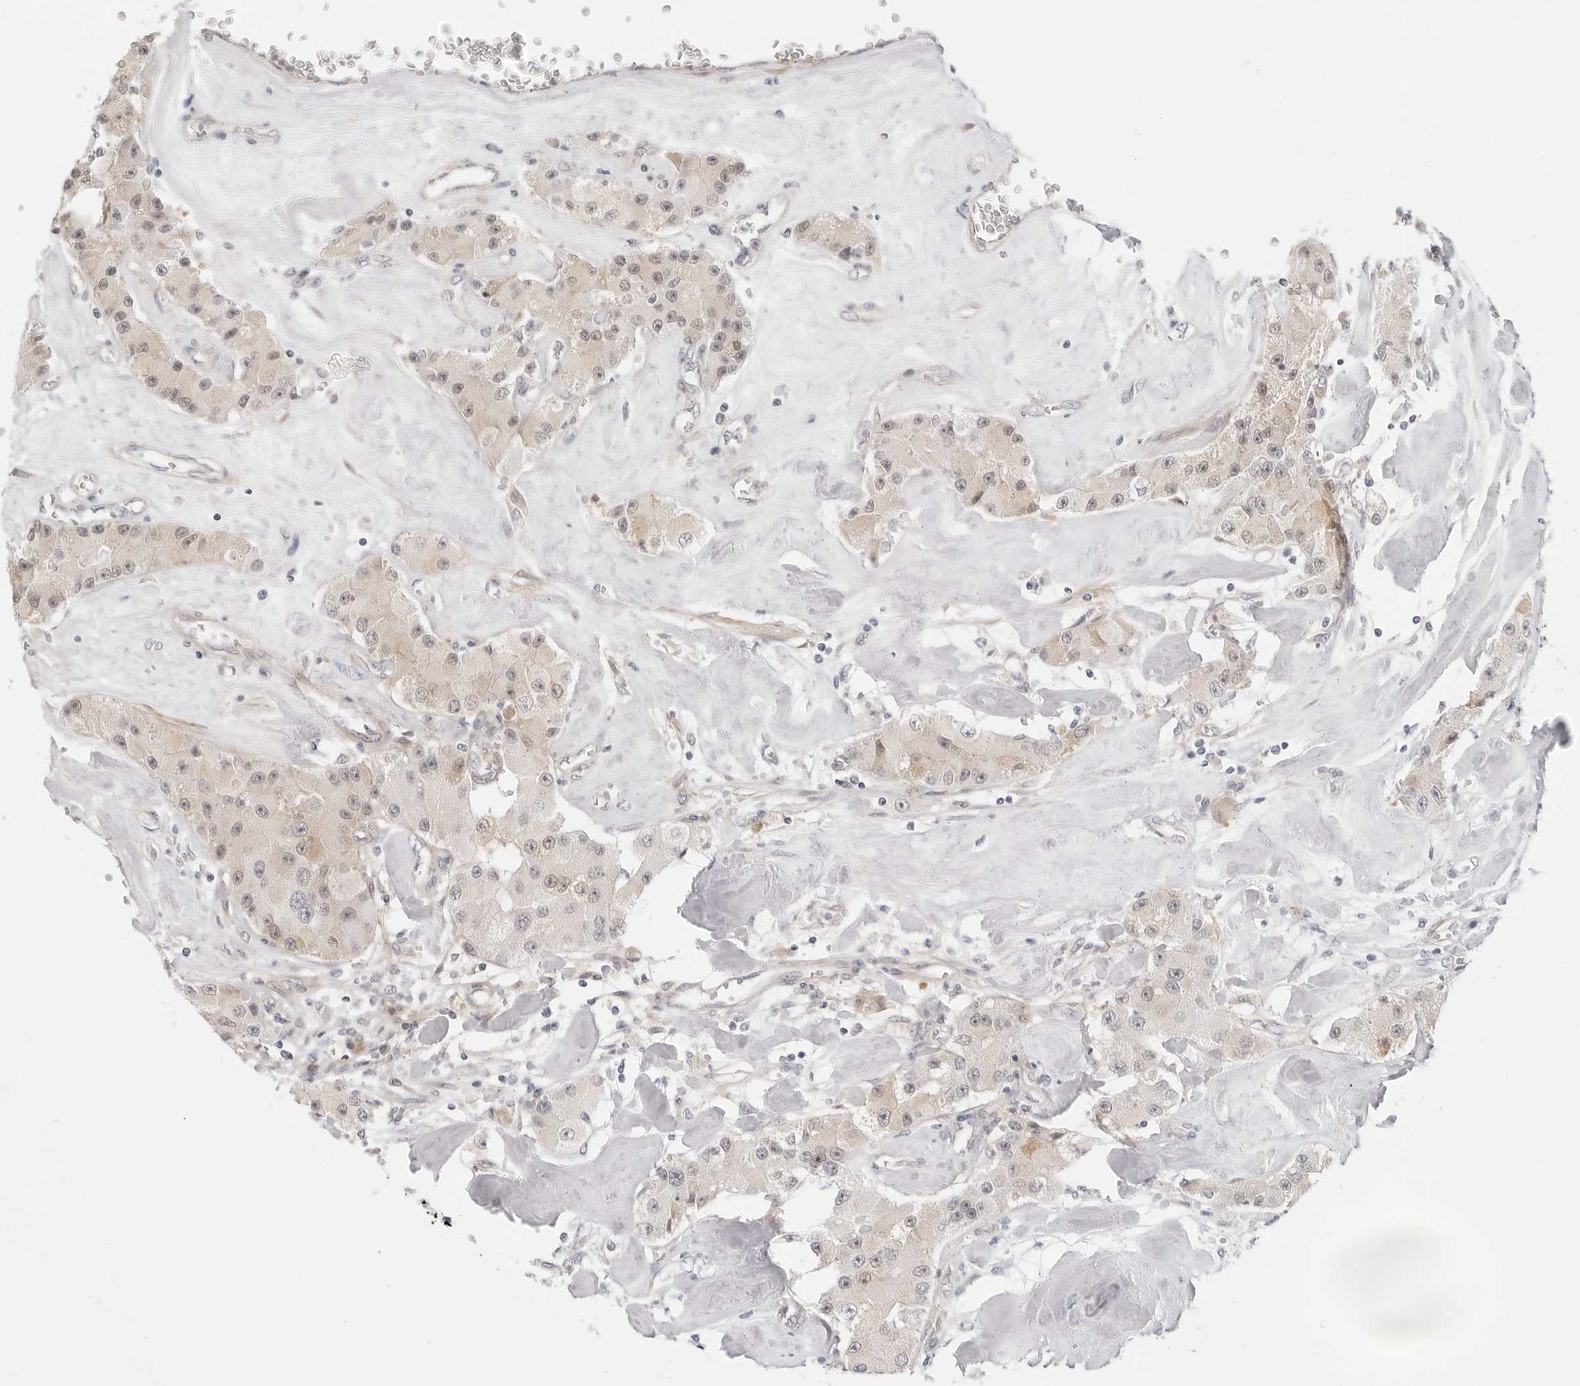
{"staining": {"intensity": "weak", "quantity": "25%-75%", "location": "cytoplasmic/membranous"}, "tissue": "carcinoid", "cell_type": "Tumor cells", "image_type": "cancer", "snomed": [{"axis": "morphology", "description": "Carcinoid, malignant, NOS"}, {"axis": "topography", "description": "Pancreas"}], "caption": "This is an image of IHC staining of carcinoid (malignant), which shows weak staining in the cytoplasmic/membranous of tumor cells.", "gene": "TCP1", "patient": {"sex": "male", "age": 41}}